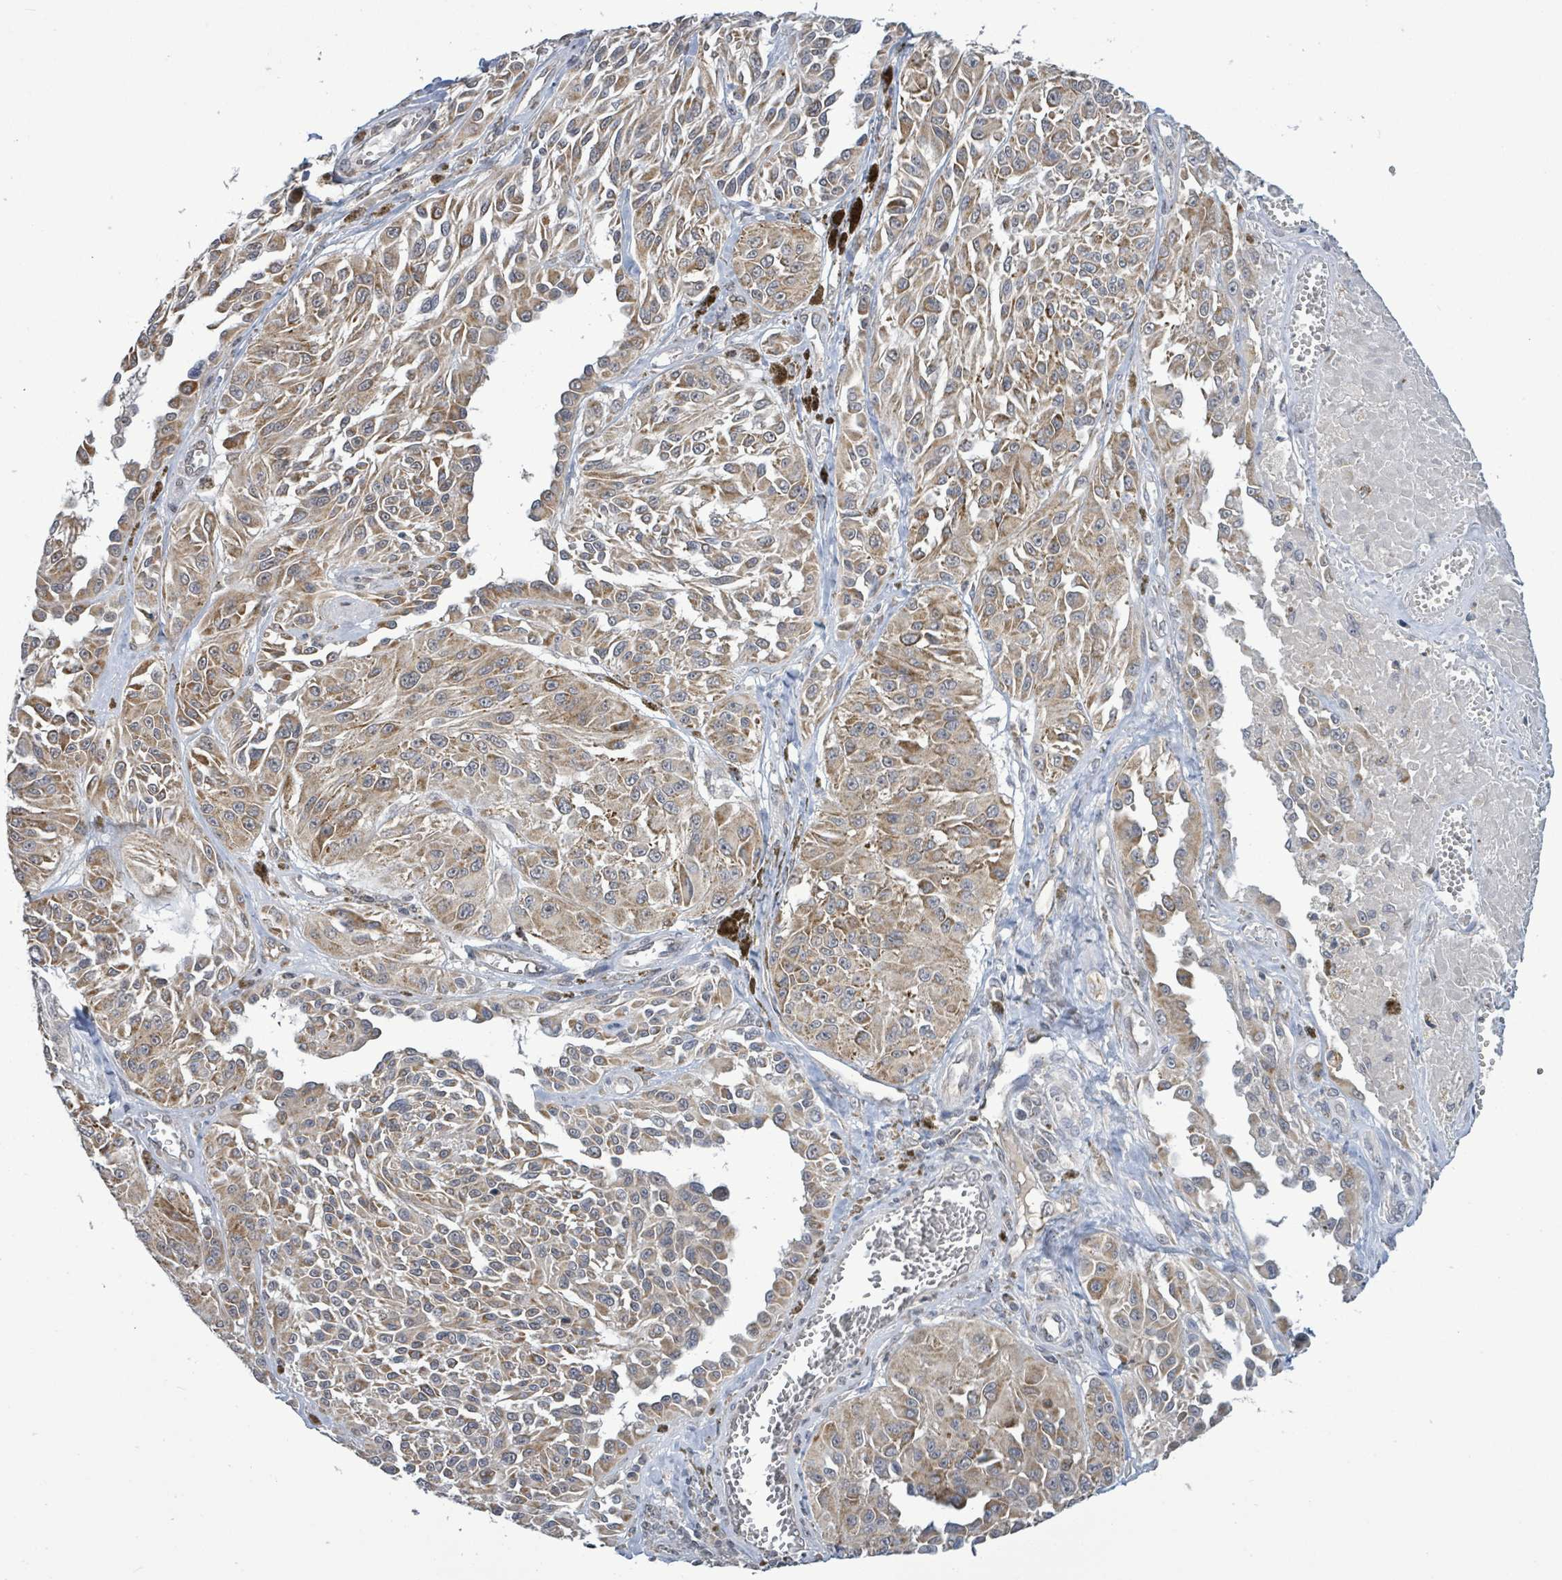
{"staining": {"intensity": "moderate", "quantity": ">75%", "location": "cytoplasmic/membranous"}, "tissue": "melanoma", "cell_type": "Tumor cells", "image_type": "cancer", "snomed": [{"axis": "morphology", "description": "Malignant melanoma, NOS"}, {"axis": "topography", "description": "Skin"}], "caption": "Immunohistochemistry image of neoplastic tissue: human melanoma stained using IHC exhibits medium levels of moderate protein expression localized specifically in the cytoplasmic/membranous of tumor cells, appearing as a cytoplasmic/membranous brown color.", "gene": "COQ10B", "patient": {"sex": "male", "age": 94}}